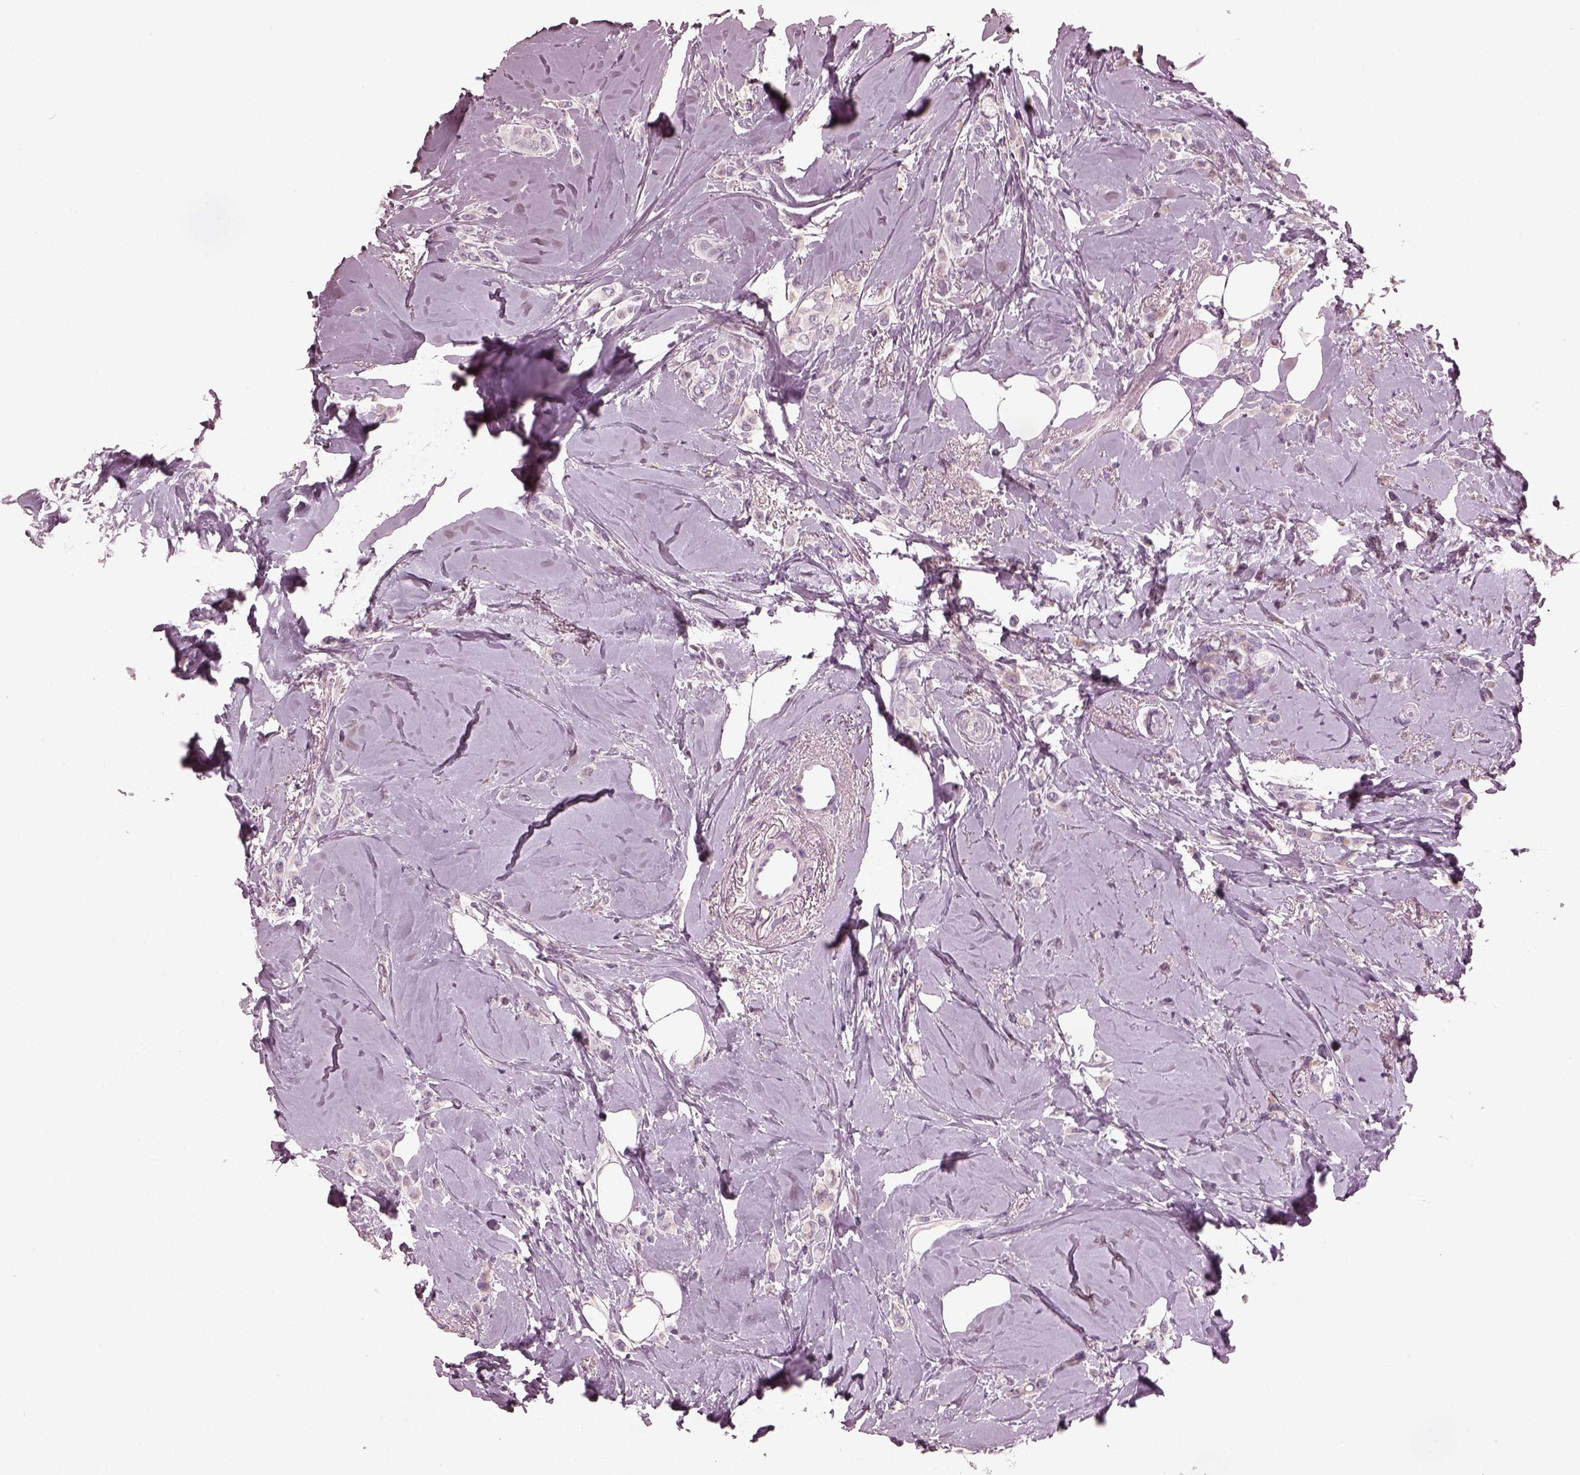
{"staining": {"intensity": "negative", "quantity": "none", "location": "none"}, "tissue": "breast cancer", "cell_type": "Tumor cells", "image_type": "cancer", "snomed": [{"axis": "morphology", "description": "Lobular carcinoma"}, {"axis": "topography", "description": "Breast"}], "caption": "The photomicrograph exhibits no staining of tumor cells in breast cancer (lobular carcinoma).", "gene": "SLAMF8", "patient": {"sex": "female", "age": 66}}